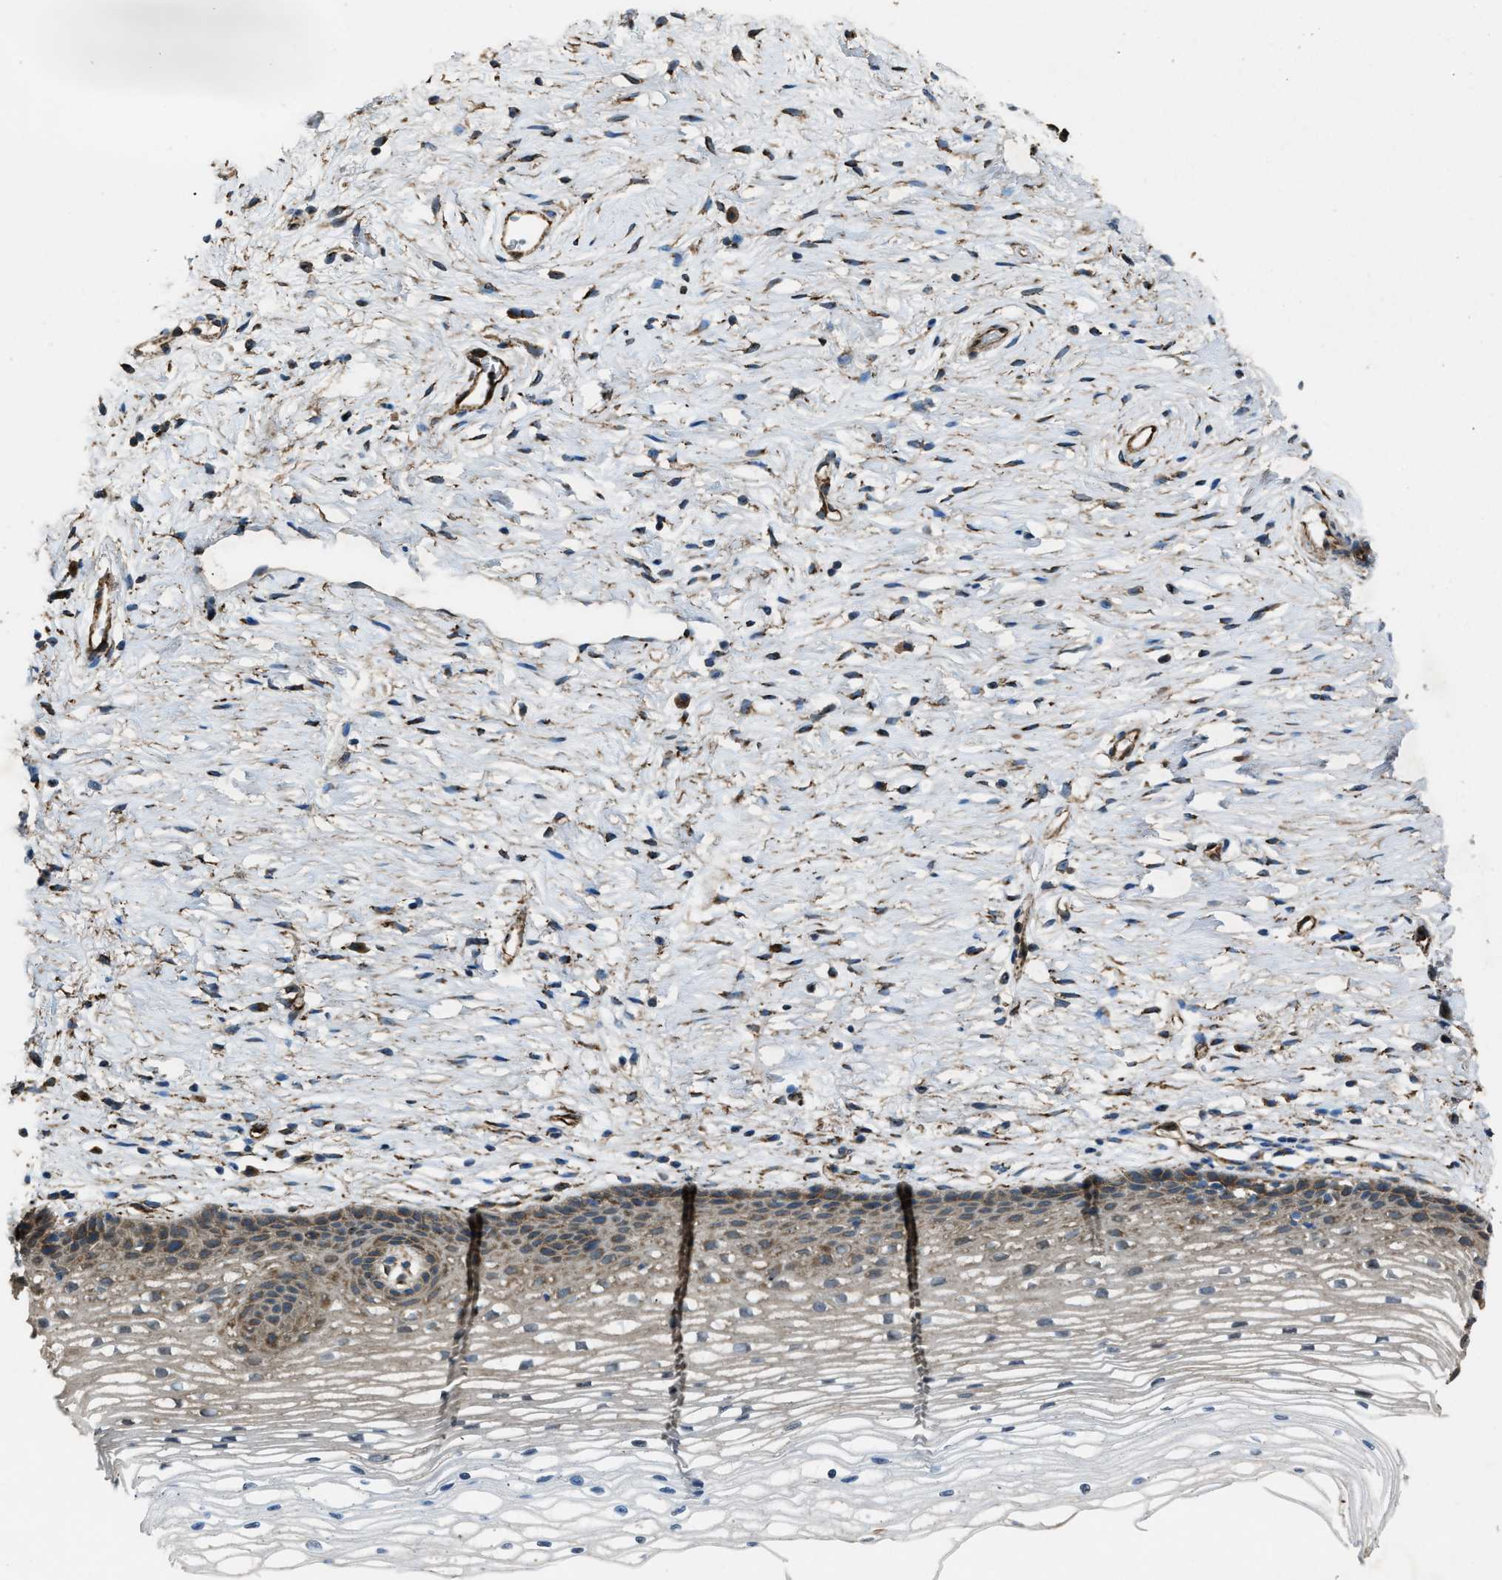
{"staining": {"intensity": "moderate", "quantity": ">75%", "location": "cytoplasmic/membranous"}, "tissue": "cervix", "cell_type": "Glandular cells", "image_type": "normal", "snomed": [{"axis": "morphology", "description": "Normal tissue, NOS"}, {"axis": "topography", "description": "Cervix"}], "caption": "Normal cervix was stained to show a protein in brown. There is medium levels of moderate cytoplasmic/membranous positivity in about >75% of glandular cells. The protein of interest is shown in brown color, while the nuclei are stained blue.", "gene": "TRPC1", "patient": {"sex": "female", "age": 77}}